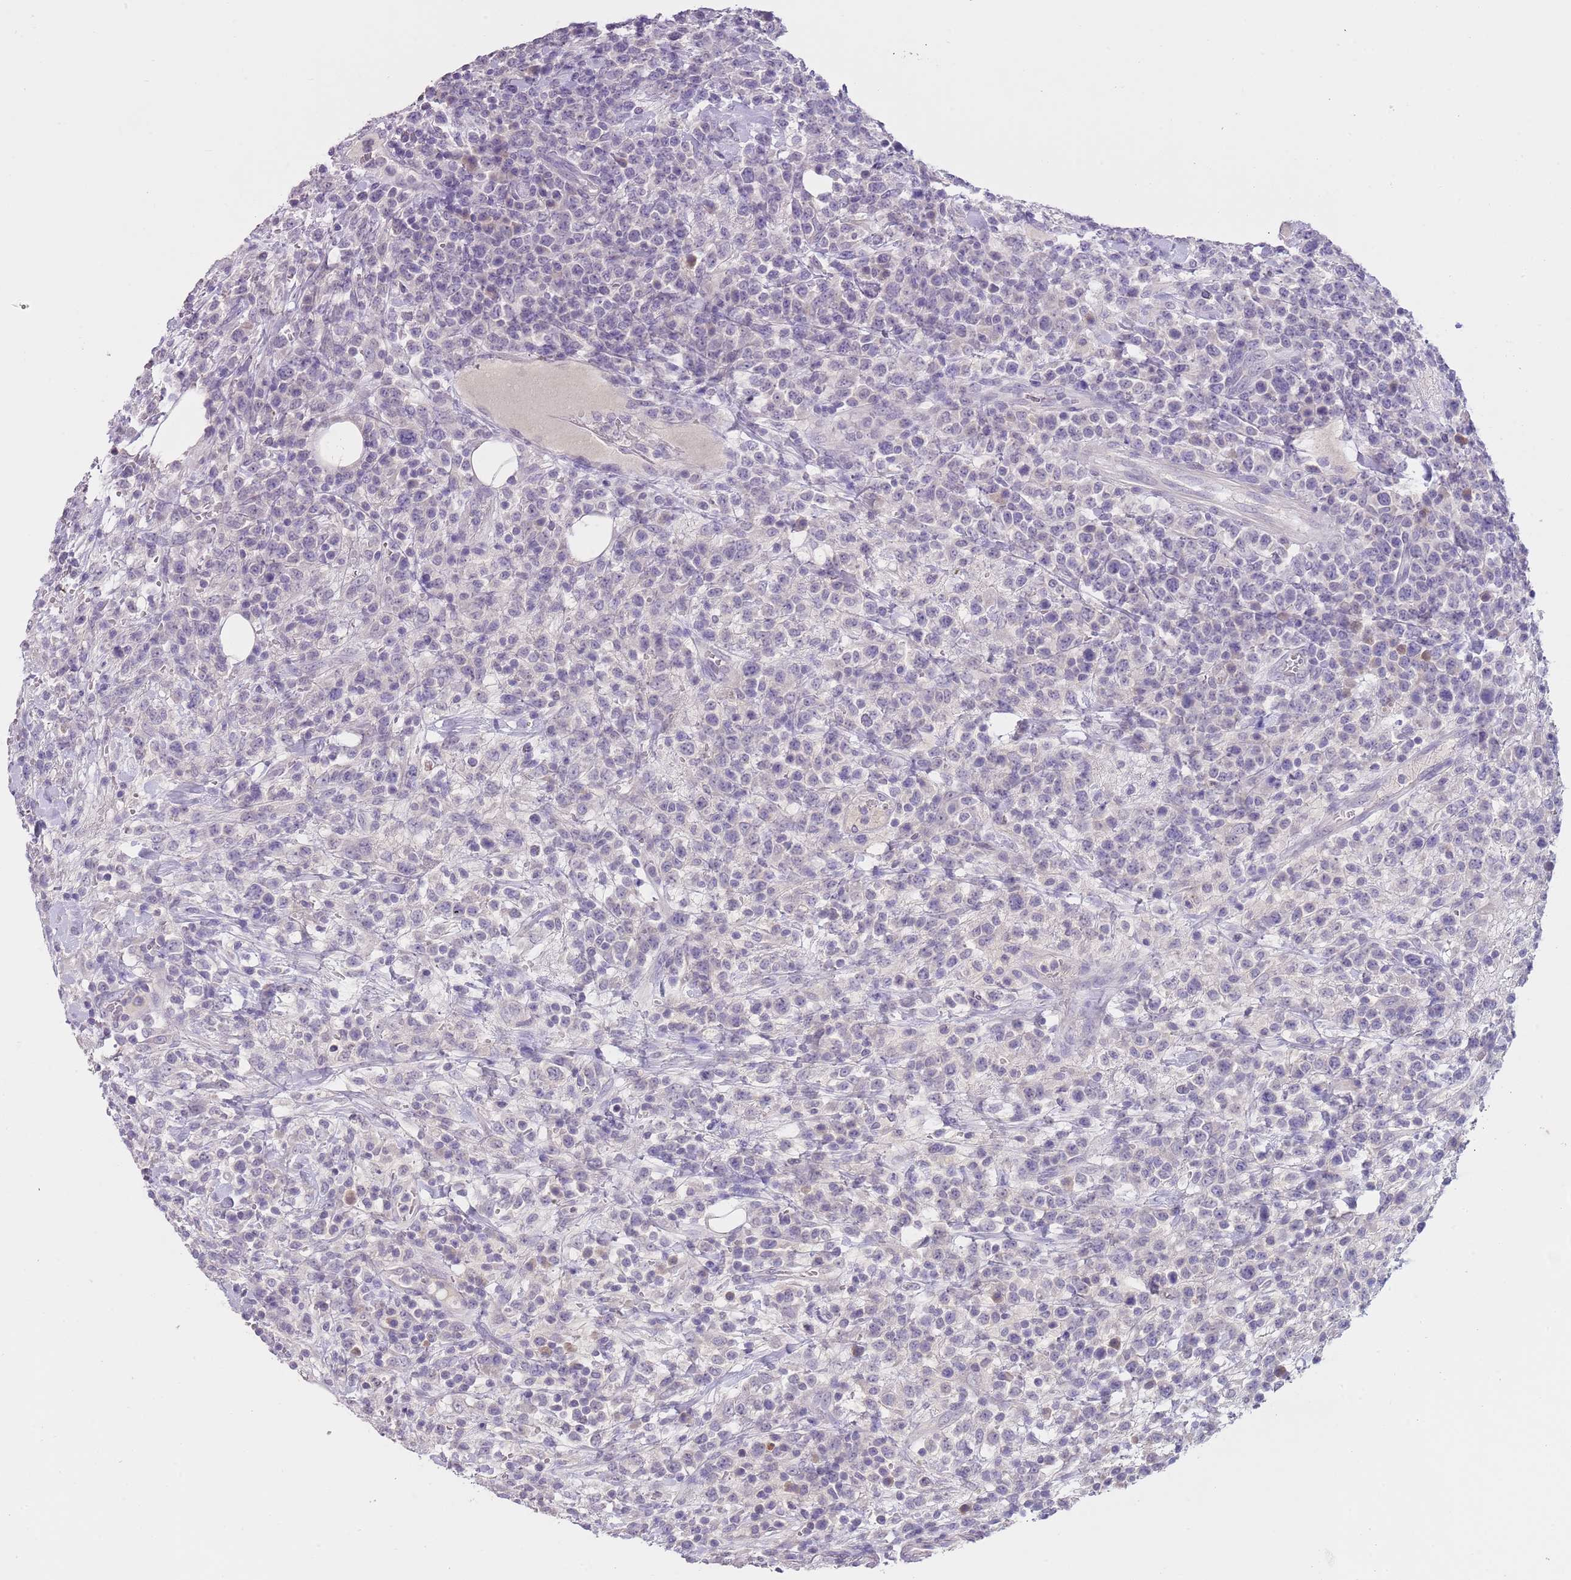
{"staining": {"intensity": "negative", "quantity": "none", "location": "none"}, "tissue": "lymphoma", "cell_type": "Tumor cells", "image_type": "cancer", "snomed": [{"axis": "morphology", "description": "Malignant lymphoma, non-Hodgkin's type, High grade"}, {"axis": "topography", "description": "Colon"}], "caption": "A photomicrograph of human lymphoma is negative for staining in tumor cells.", "gene": "SLC35E3", "patient": {"sex": "female", "age": 53}}